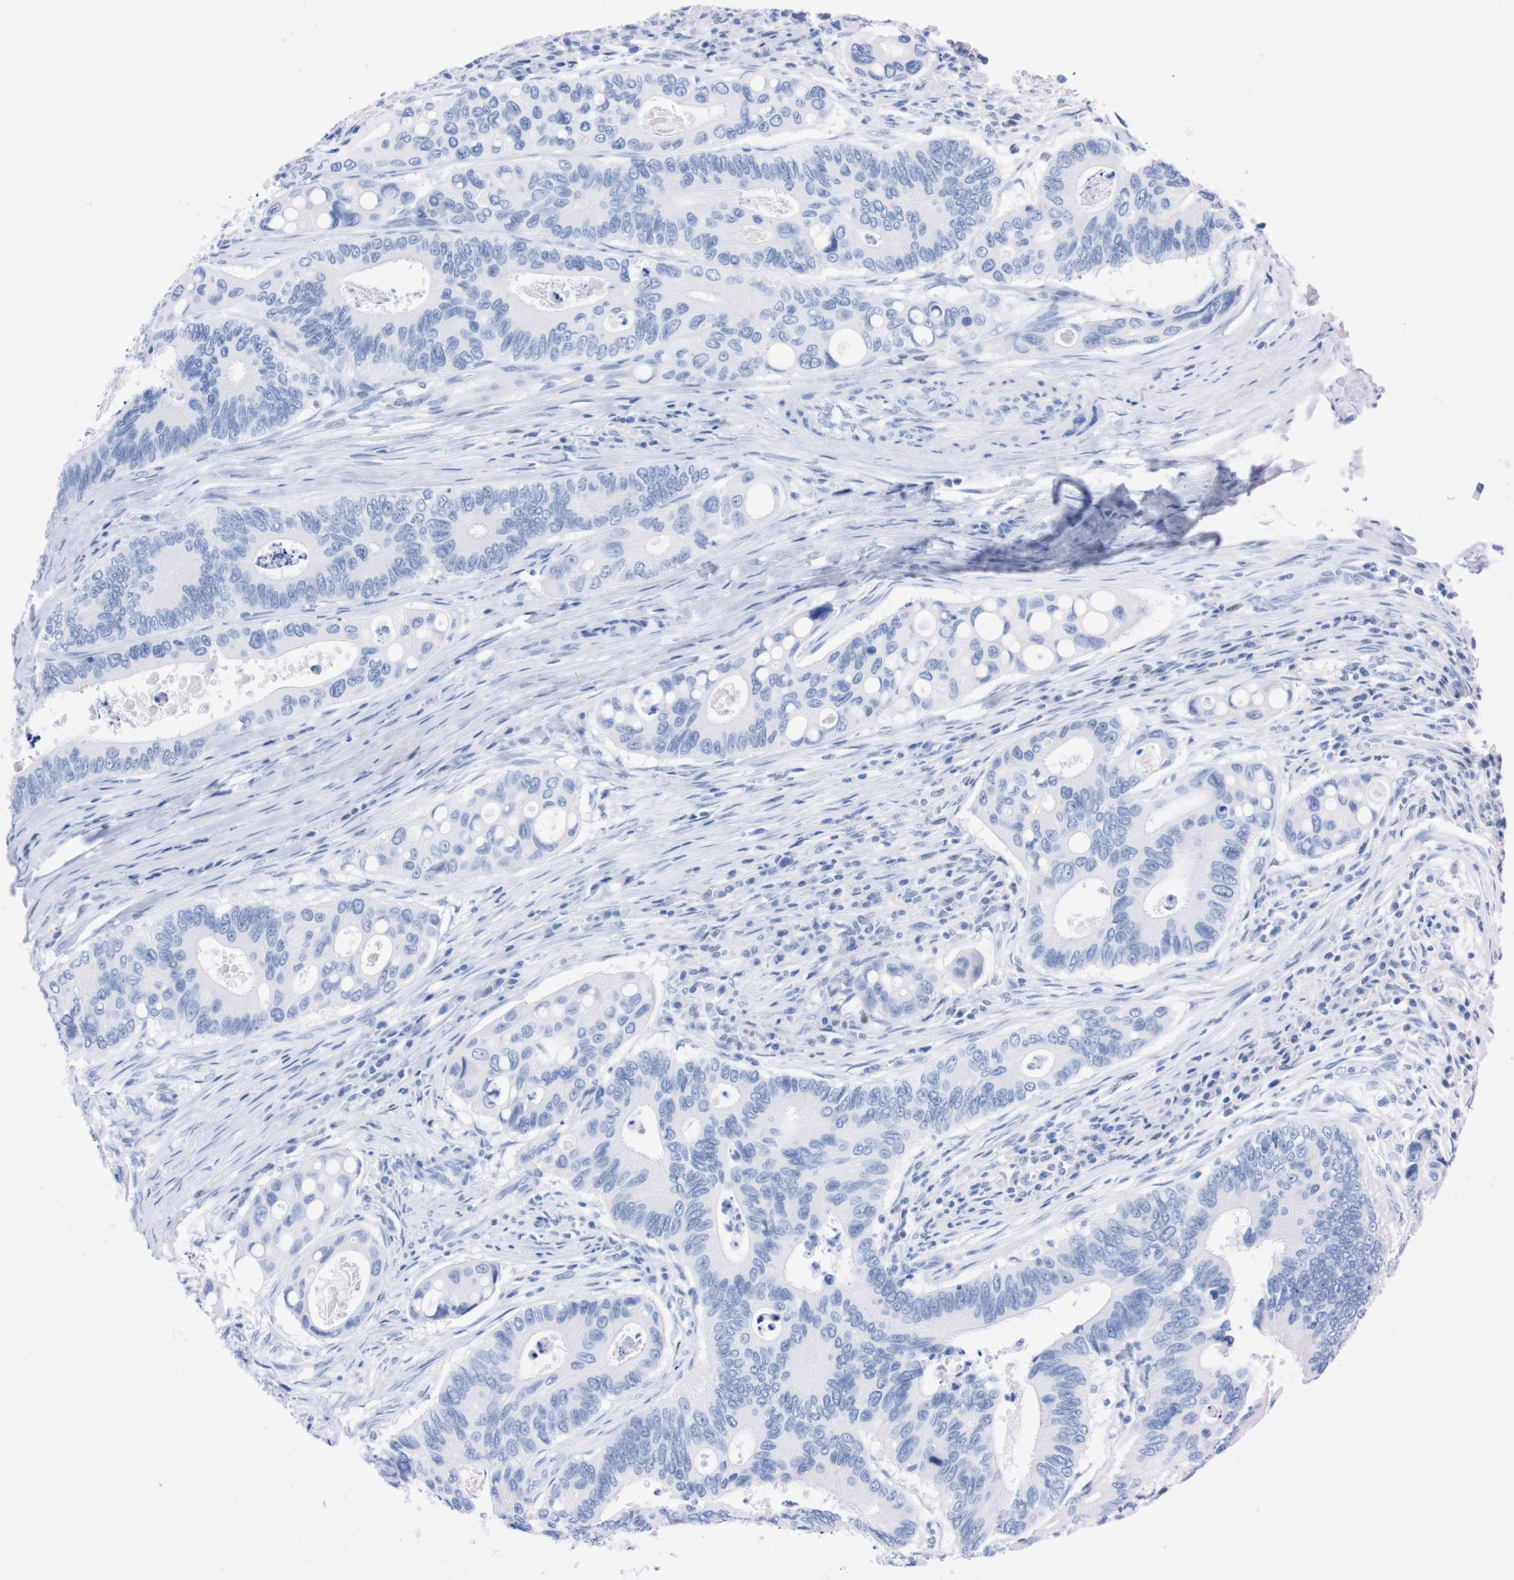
{"staining": {"intensity": "negative", "quantity": "none", "location": "none"}, "tissue": "colorectal cancer", "cell_type": "Tumor cells", "image_type": "cancer", "snomed": [{"axis": "morphology", "description": "Inflammation, NOS"}, {"axis": "morphology", "description": "Adenocarcinoma, NOS"}, {"axis": "topography", "description": "Colon"}], "caption": "The image demonstrates no staining of tumor cells in colorectal cancer. Nuclei are stained in blue.", "gene": "P2RY12", "patient": {"sex": "male", "age": 72}}